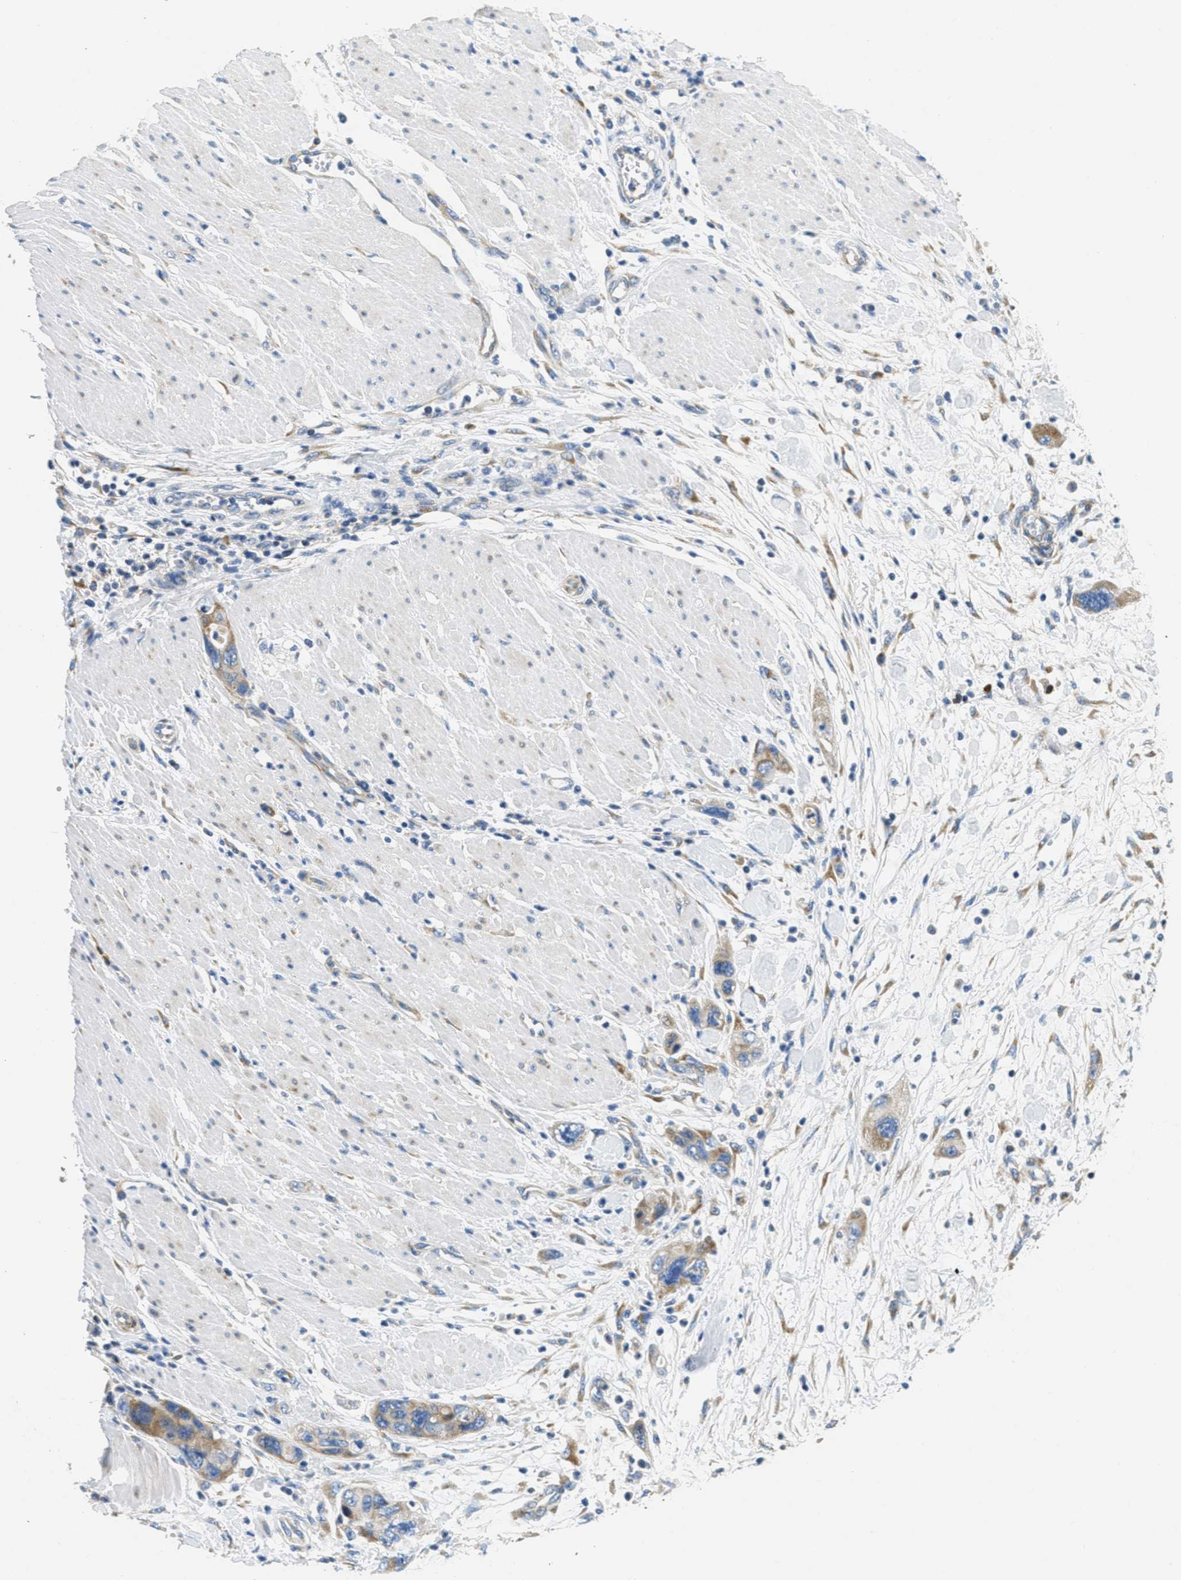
{"staining": {"intensity": "moderate", "quantity": "25%-75%", "location": "cytoplasmic/membranous"}, "tissue": "pancreatic cancer", "cell_type": "Tumor cells", "image_type": "cancer", "snomed": [{"axis": "morphology", "description": "Normal tissue, NOS"}, {"axis": "morphology", "description": "Adenocarcinoma, NOS"}, {"axis": "topography", "description": "Pancreas"}], "caption": "A brown stain highlights moderate cytoplasmic/membranous positivity of a protein in pancreatic cancer (adenocarcinoma) tumor cells. Using DAB (brown) and hematoxylin (blue) stains, captured at high magnification using brightfield microscopy.", "gene": "CA4", "patient": {"sex": "female", "age": 71}}